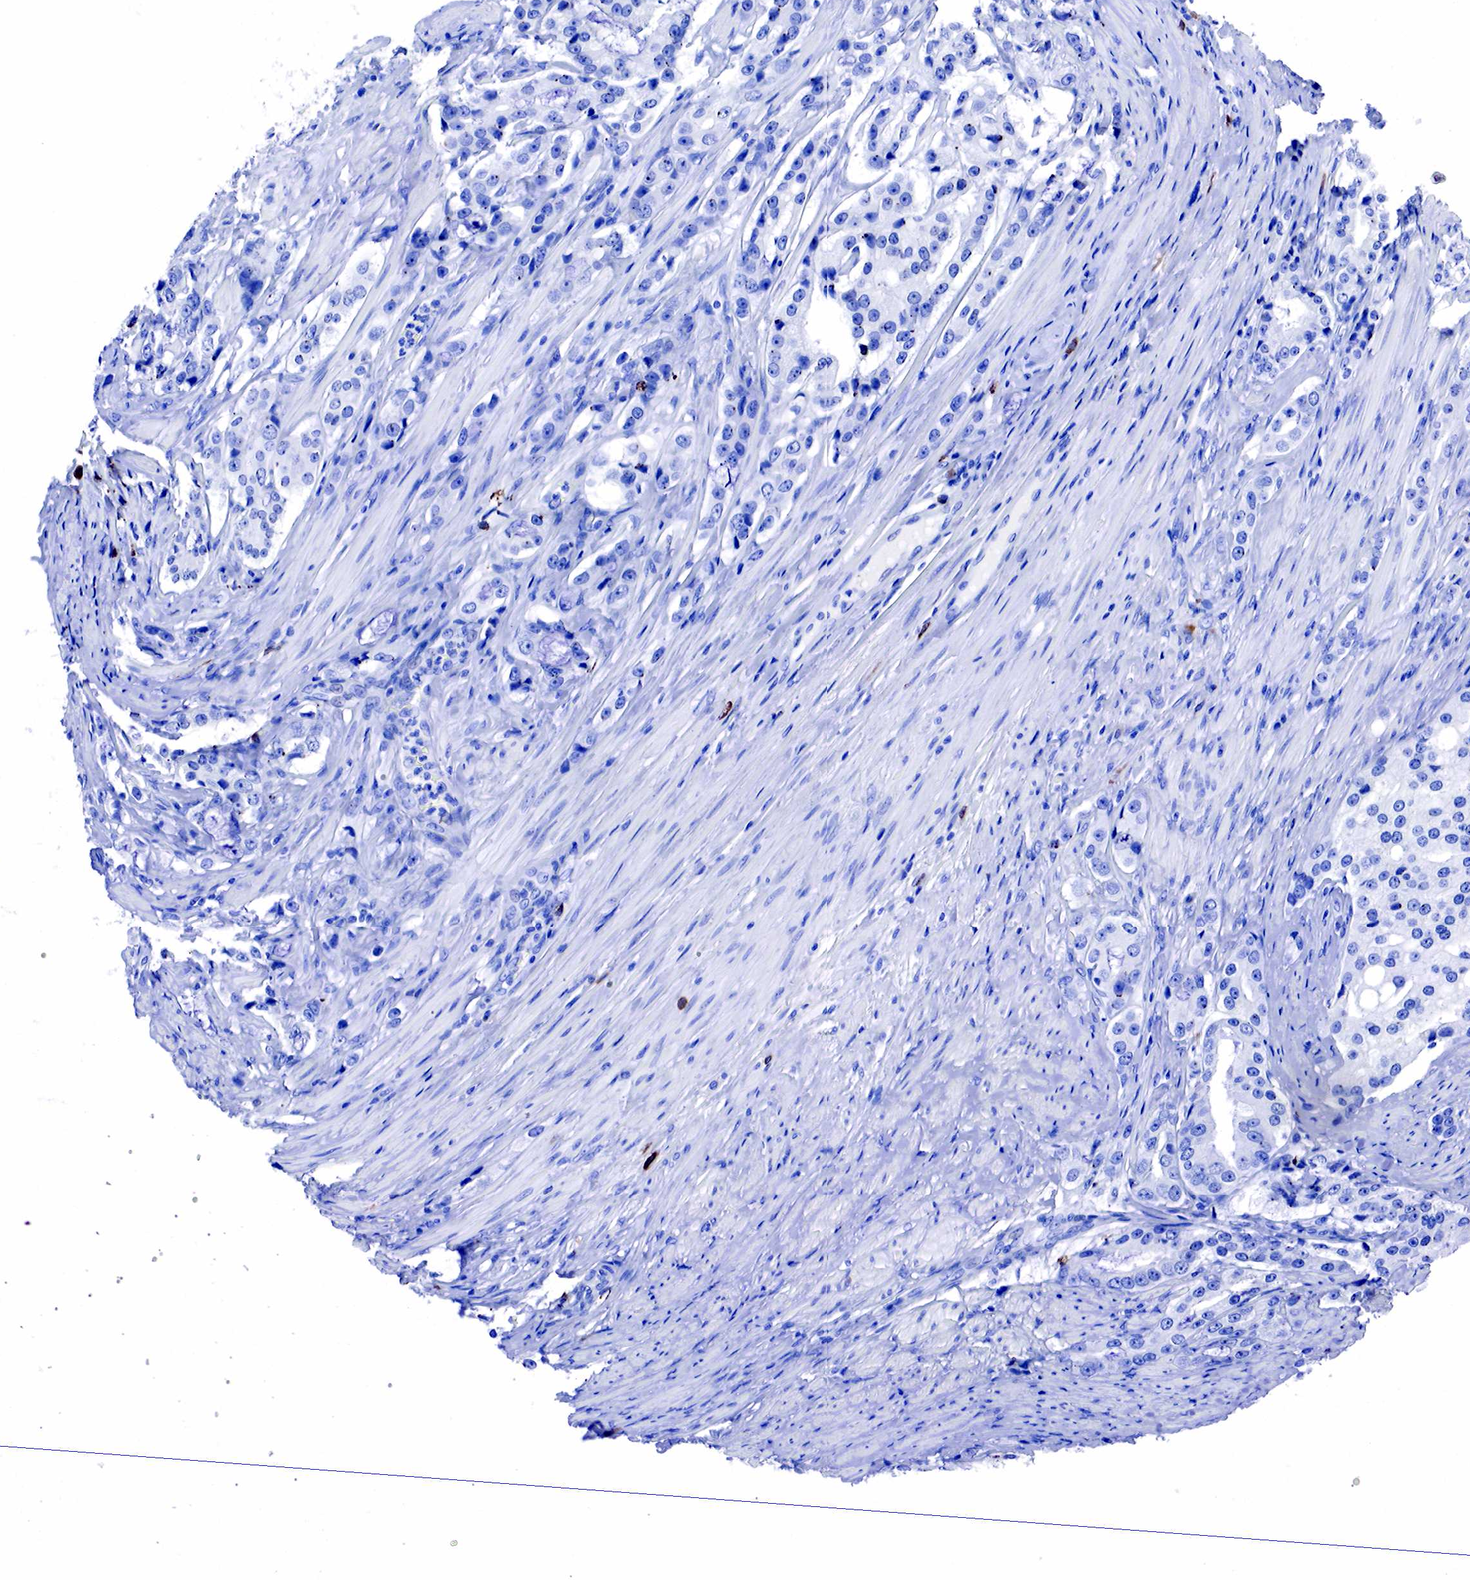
{"staining": {"intensity": "negative", "quantity": "none", "location": "none"}, "tissue": "prostate cancer", "cell_type": "Tumor cells", "image_type": "cancer", "snomed": [{"axis": "morphology", "description": "Adenocarcinoma, Medium grade"}, {"axis": "topography", "description": "Prostate"}], "caption": "The immunohistochemistry (IHC) image has no significant staining in tumor cells of prostate cancer (medium-grade adenocarcinoma) tissue.", "gene": "CD79A", "patient": {"sex": "male", "age": 72}}